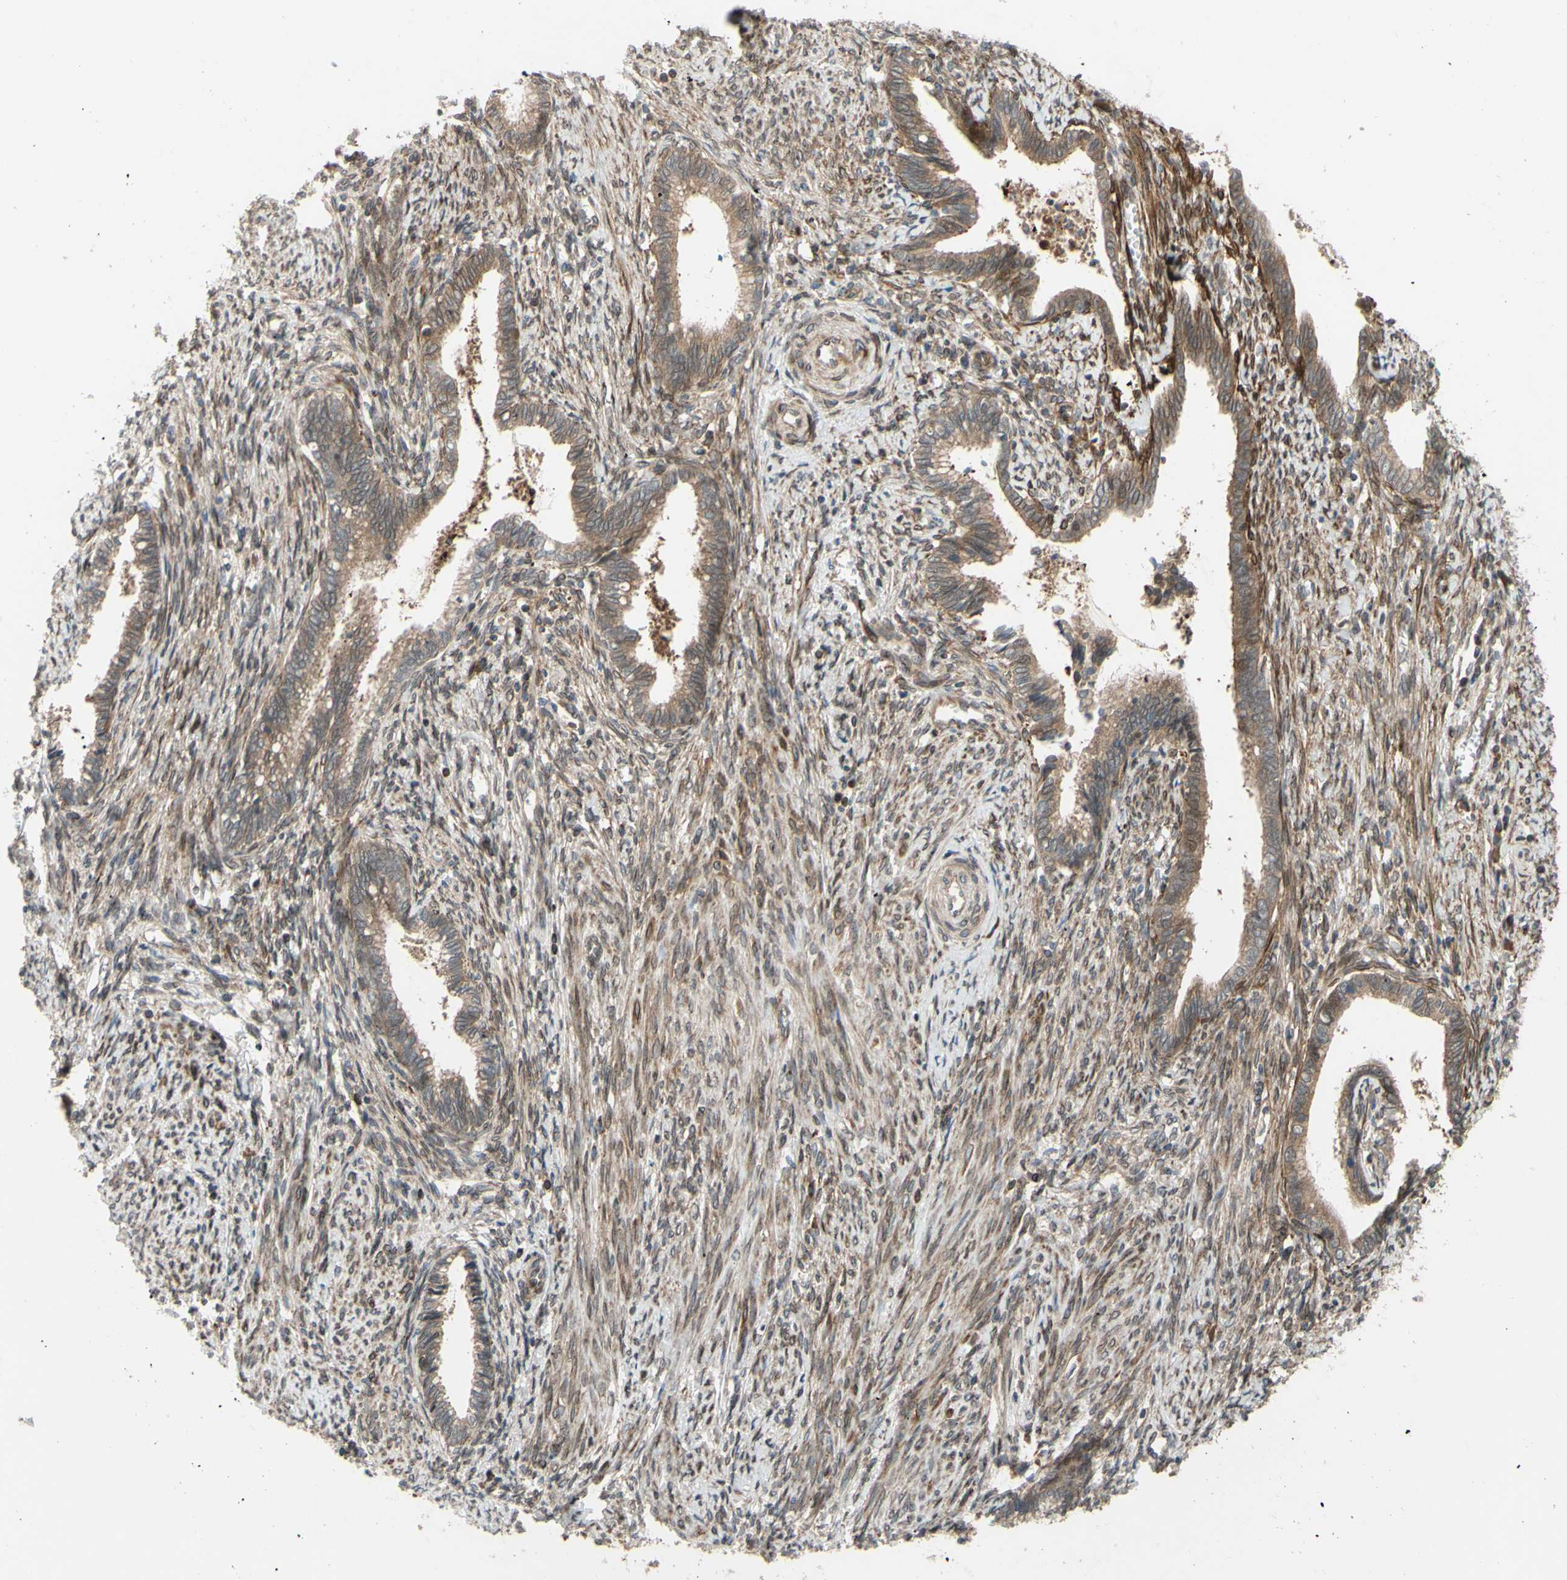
{"staining": {"intensity": "moderate", "quantity": ">75%", "location": "cytoplasmic/membranous"}, "tissue": "cervical cancer", "cell_type": "Tumor cells", "image_type": "cancer", "snomed": [{"axis": "morphology", "description": "Adenocarcinoma, NOS"}, {"axis": "topography", "description": "Cervix"}], "caption": "High-power microscopy captured an immunohistochemistry (IHC) micrograph of cervical cancer, revealing moderate cytoplasmic/membranous staining in about >75% of tumor cells.", "gene": "PRAF2", "patient": {"sex": "female", "age": 44}}